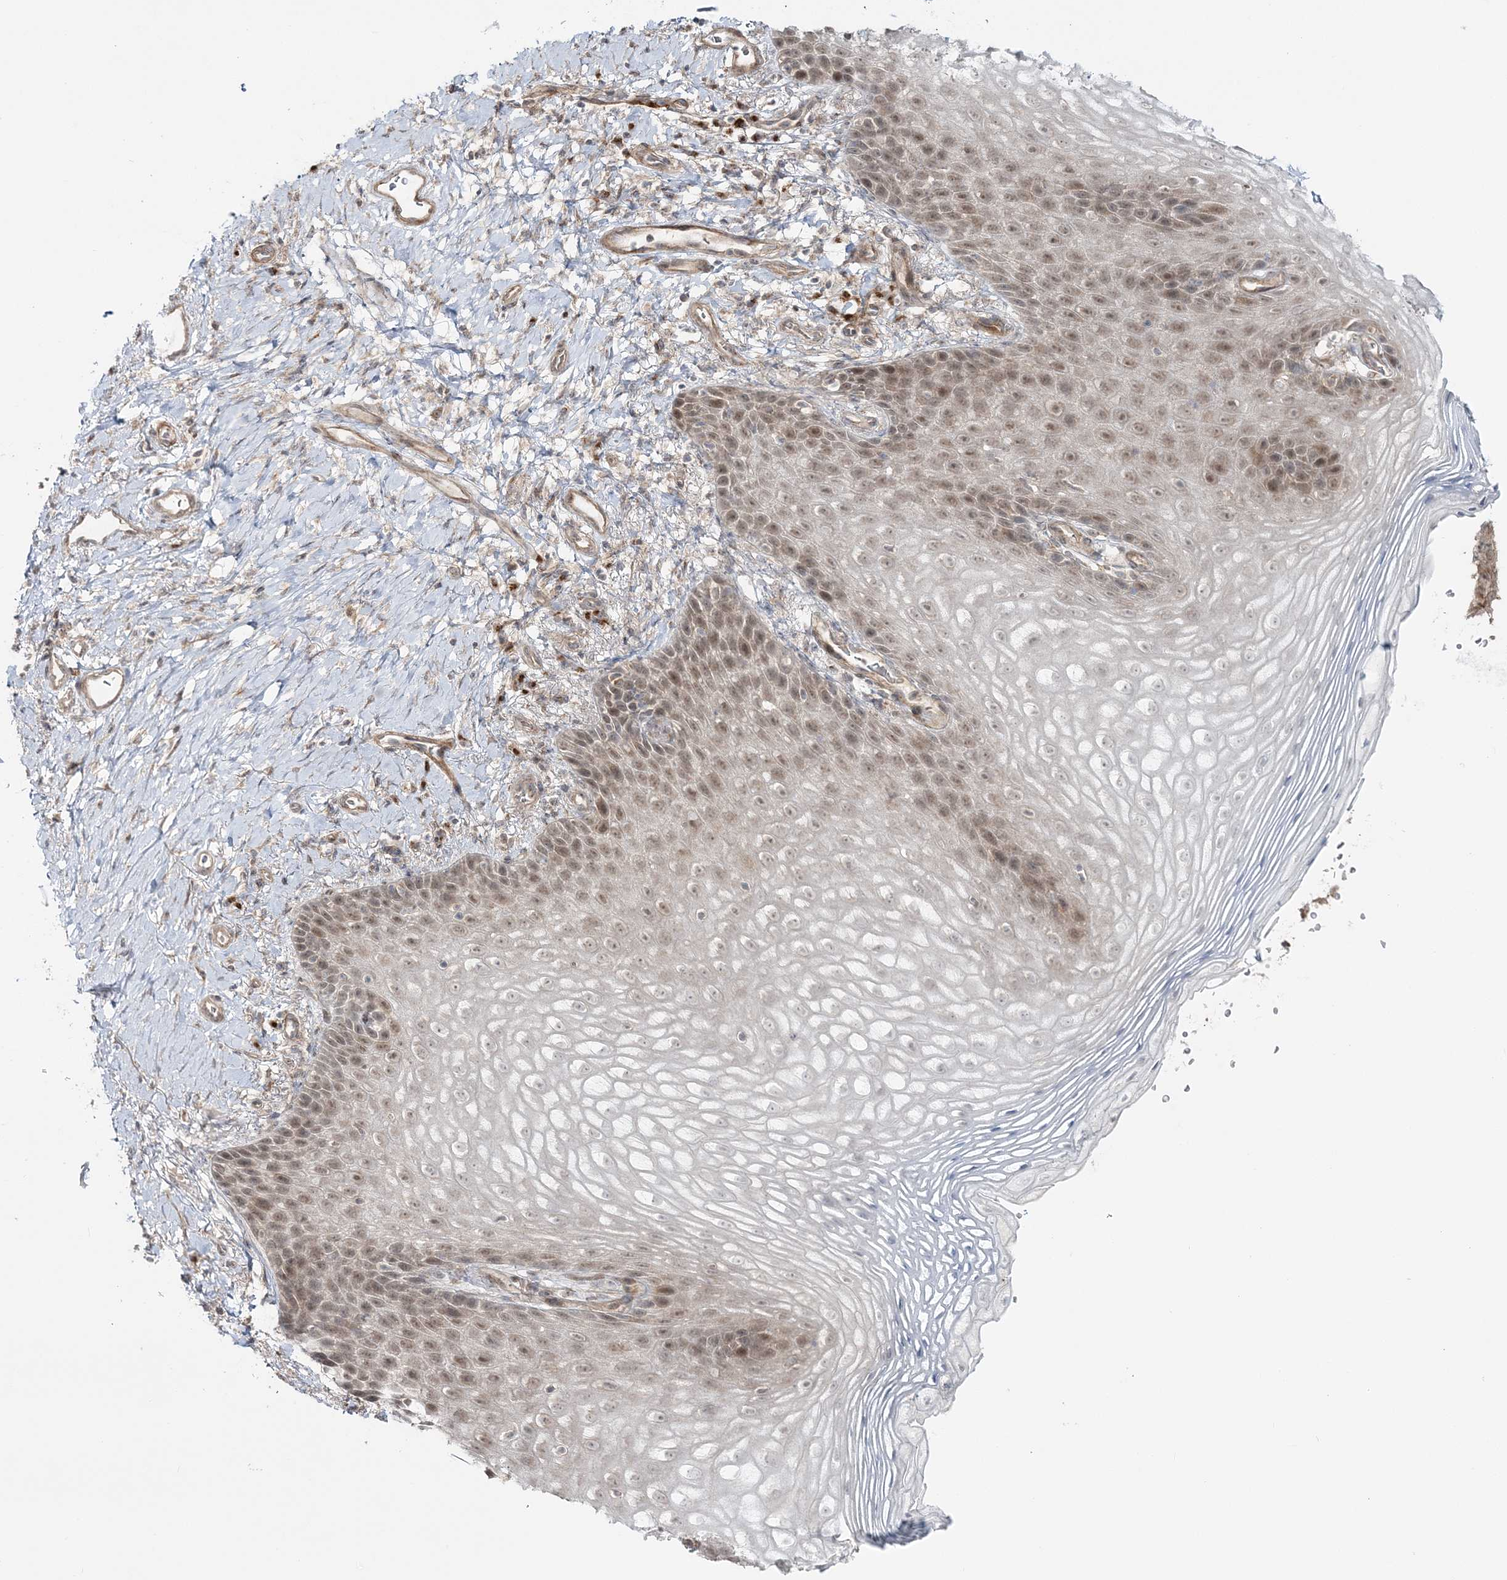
{"staining": {"intensity": "moderate", "quantity": "25%-75%", "location": "nuclear"}, "tissue": "vagina", "cell_type": "Squamous epithelial cells", "image_type": "normal", "snomed": [{"axis": "morphology", "description": "Normal tissue, NOS"}, {"axis": "topography", "description": "Vagina"}], "caption": "Protein staining of benign vagina demonstrates moderate nuclear positivity in approximately 25%-75% of squamous epithelial cells.", "gene": "MOCS2", "patient": {"sex": "female", "age": 60}}